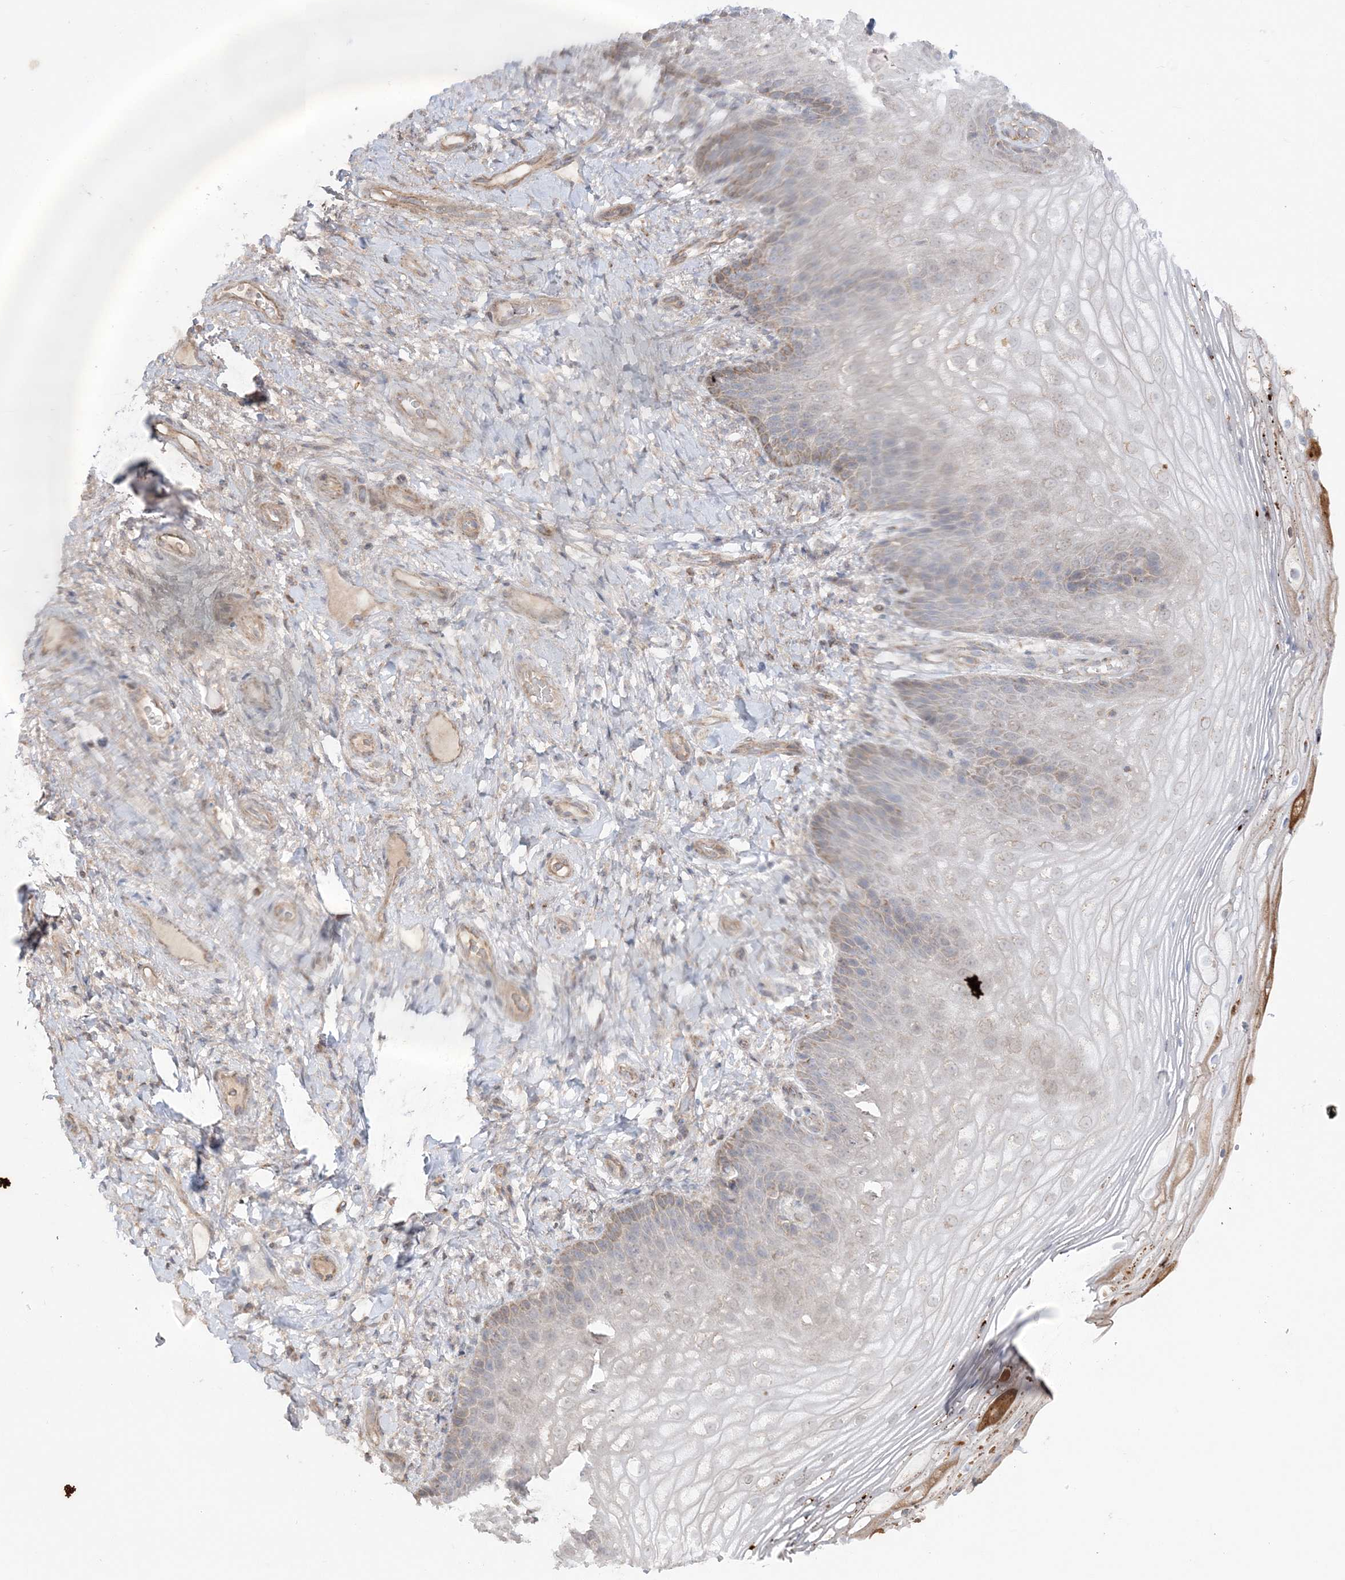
{"staining": {"intensity": "weak", "quantity": "<25%", "location": "cytoplasmic/membranous"}, "tissue": "vagina", "cell_type": "Squamous epithelial cells", "image_type": "normal", "snomed": [{"axis": "morphology", "description": "Normal tissue, NOS"}, {"axis": "topography", "description": "Vagina"}], "caption": "This is an IHC micrograph of normal vagina. There is no positivity in squamous epithelial cells.", "gene": "SCLT1", "patient": {"sex": "female", "age": 60}}